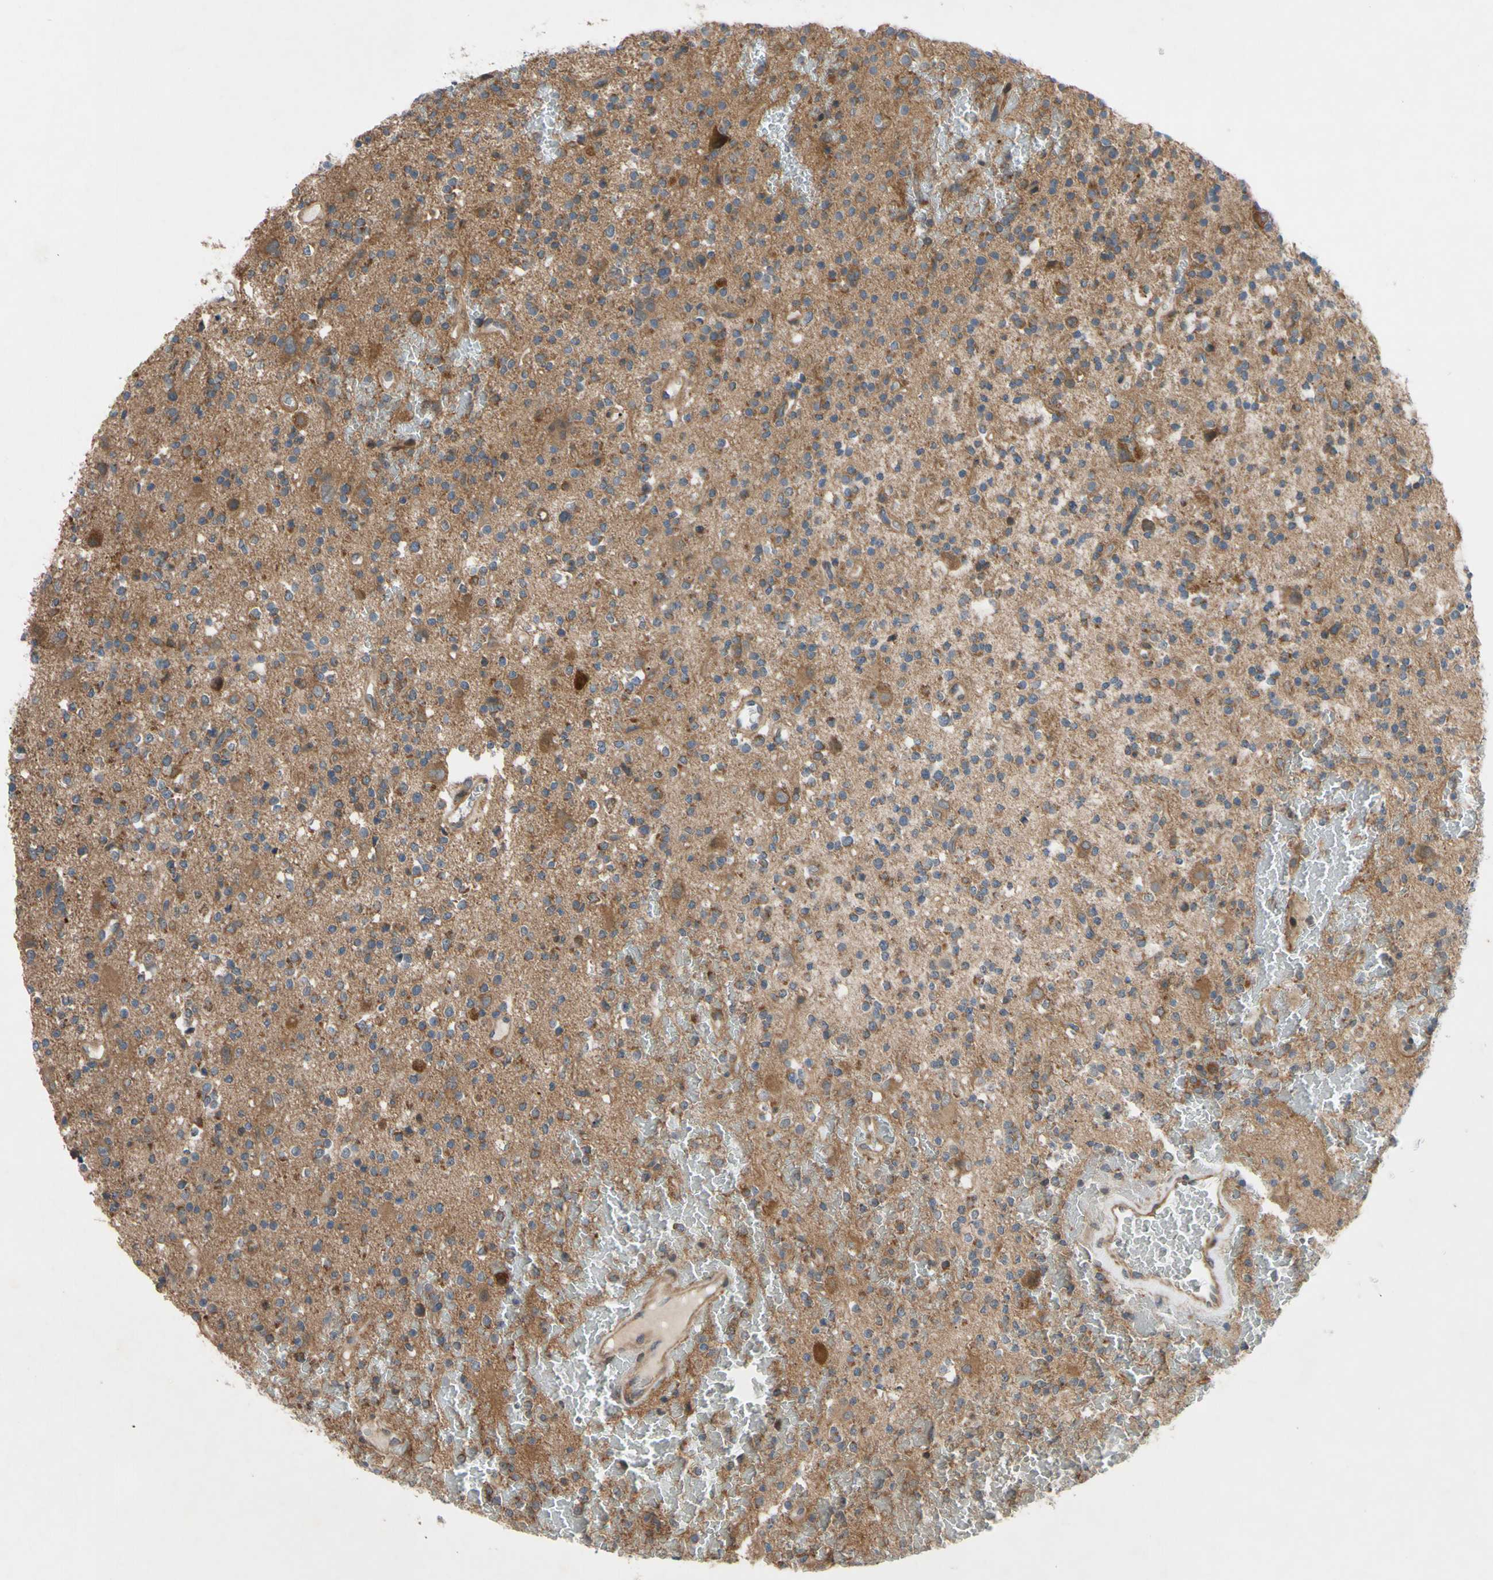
{"staining": {"intensity": "moderate", "quantity": ">75%", "location": "cytoplasmic/membranous"}, "tissue": "glioma", "cell_type": "Tumor cells", "image_type": "cancer", "snomed": [{"axis": "morphology", "description": "Glioma, malignant, High grade"}, {"axis": "topography", "description": "Brain"}], "caption": "Moderate cytoplasmic/membranous staining for a protein is seen in about >75% of tumor cells of high-grade glioma (malignant) using immunohistochemistry (IHC).", "gene": "SVIL", "patient": {"sex": "male", "age": 47}}